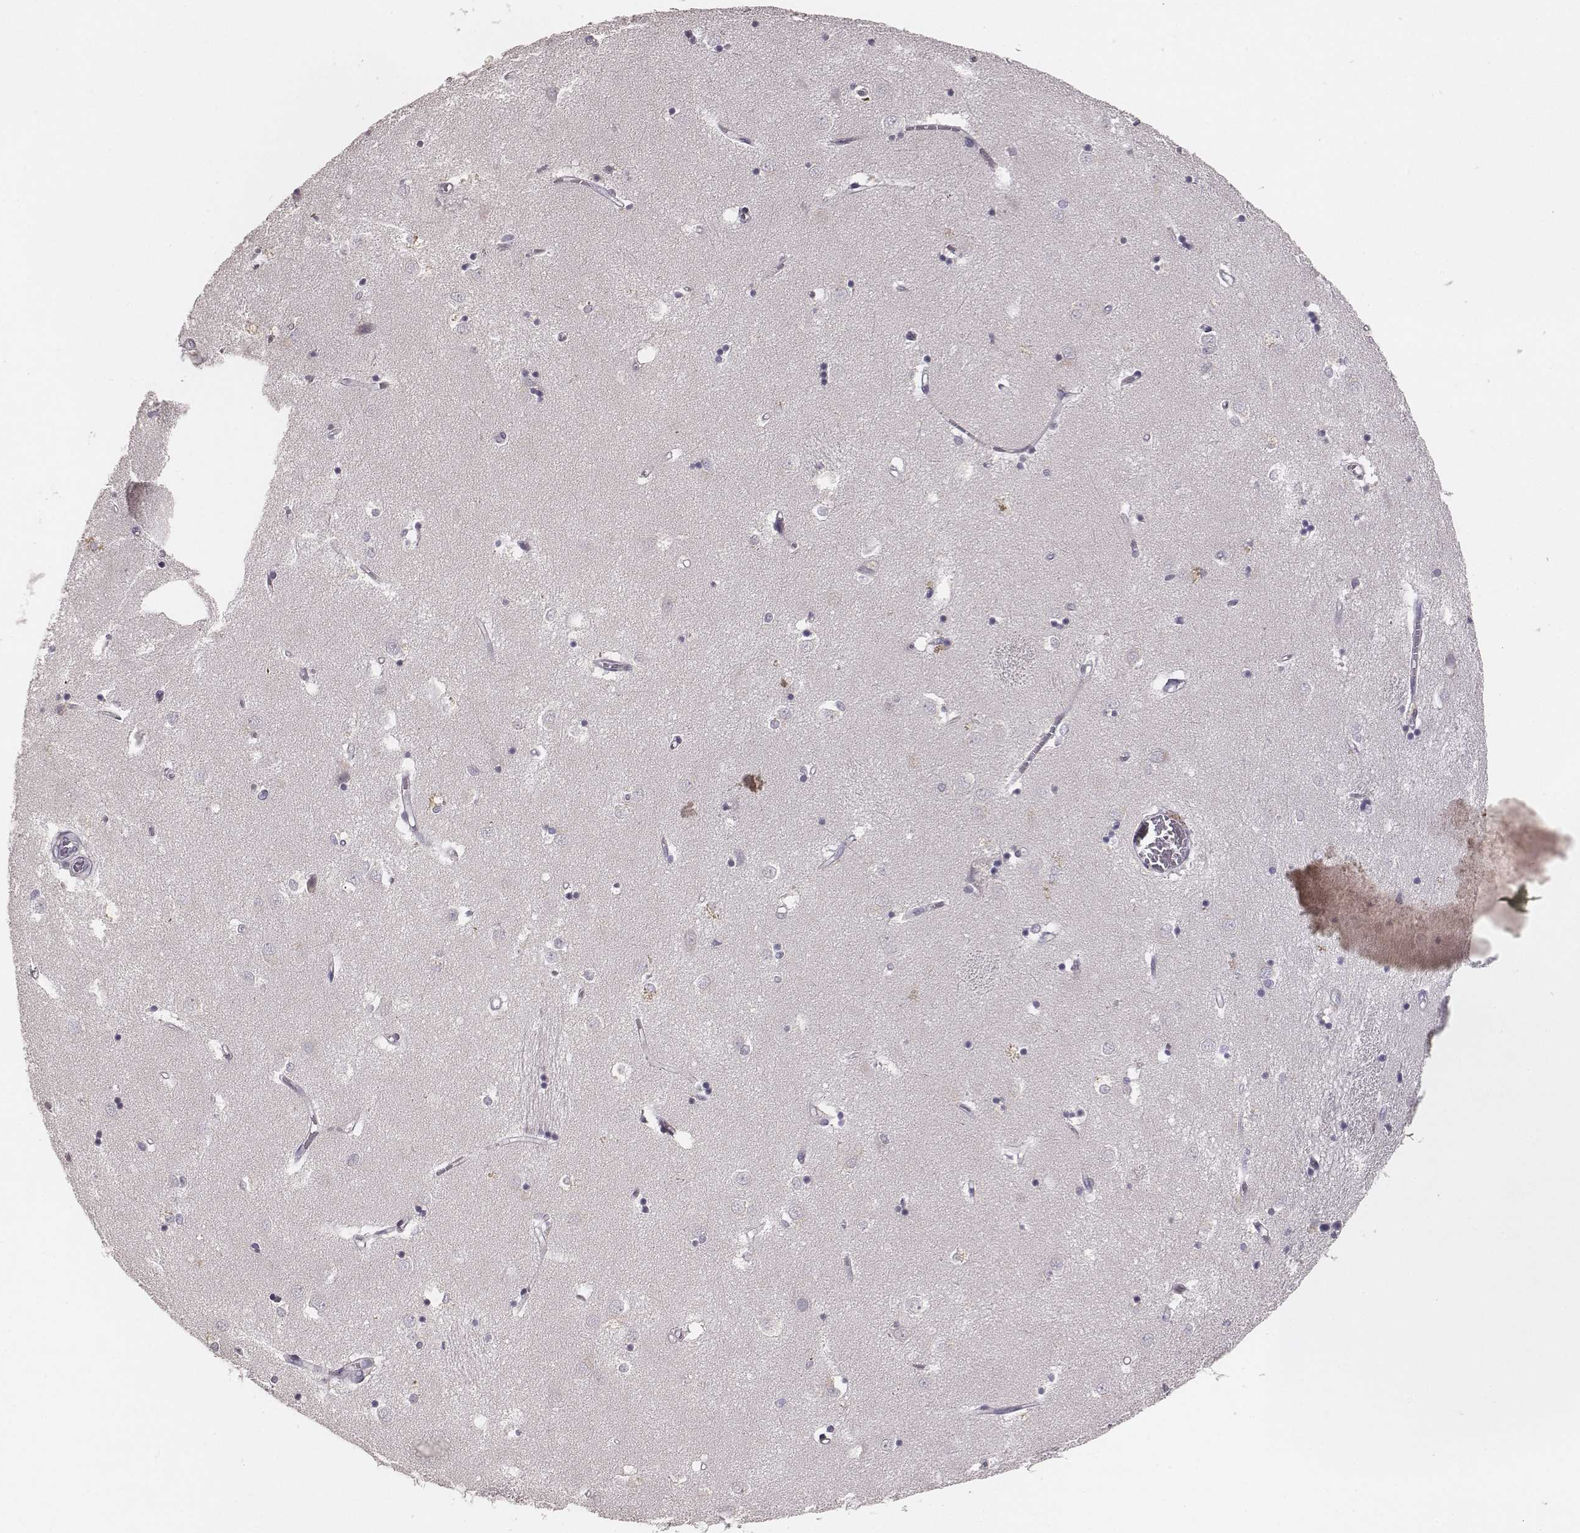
{"staining": {"intensity": "negative", "quantity": "none", "location": "none"}, "tissue": "caudate", "cell_type": "Glial cells", "image_type": "normal", "snomed": [{"axis": "morphology", "description": "Normal tissue, NOS"}, {"axis": "topography", "description": "Lateral ventricle wall"}], "caption": "Immunohistochemistry (IHC) micrograph of benign caudate: caudate stained with DAB reveals no significant protein staining in glial cells. Brightfield microscopy of immunohistochemistry (IHC) stained with DAB (brown) and hematoxylin (blue), captured at high magnification.", "gene": "LY6K", "patient": {"sex": "male", "age": 54}}